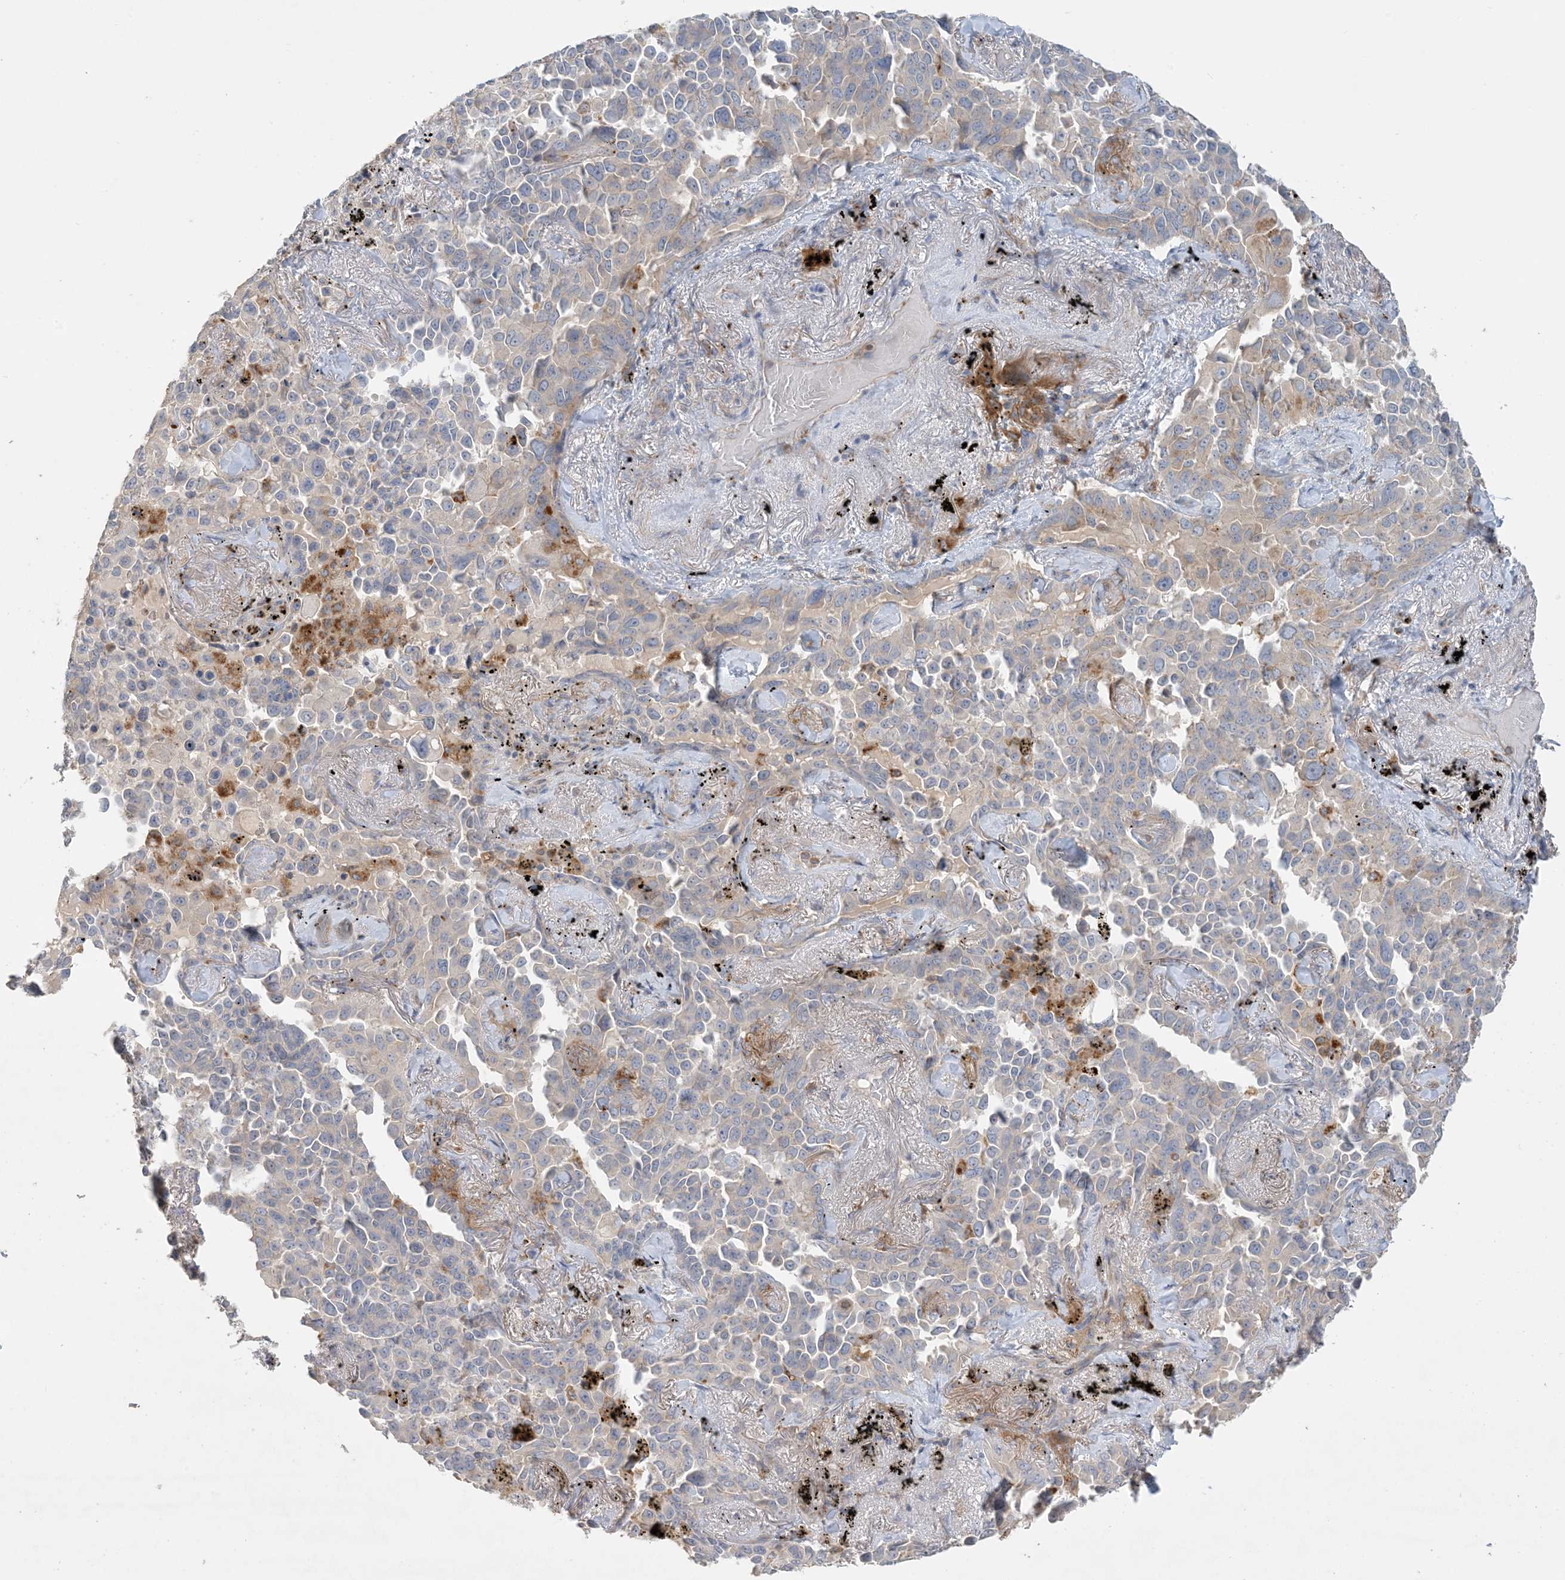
{"staining": {"intensity": "negative", "quantity": "none", "location": "none"}, "tissue": "lung cancer", "cell_type": "Tumor cells", "image_type": "cancer", "snomed": [{"axis": "morphology", "description": "Adenocarcinoma, NOS"}, {"axis": "topography", "description": "Lung"}], "caption": "Tumor cells are negative for brown protein staining in adenocarcinoma (lung).", "gene": "SPPL2A", "patient": {"sex": "female", "age": 67}}